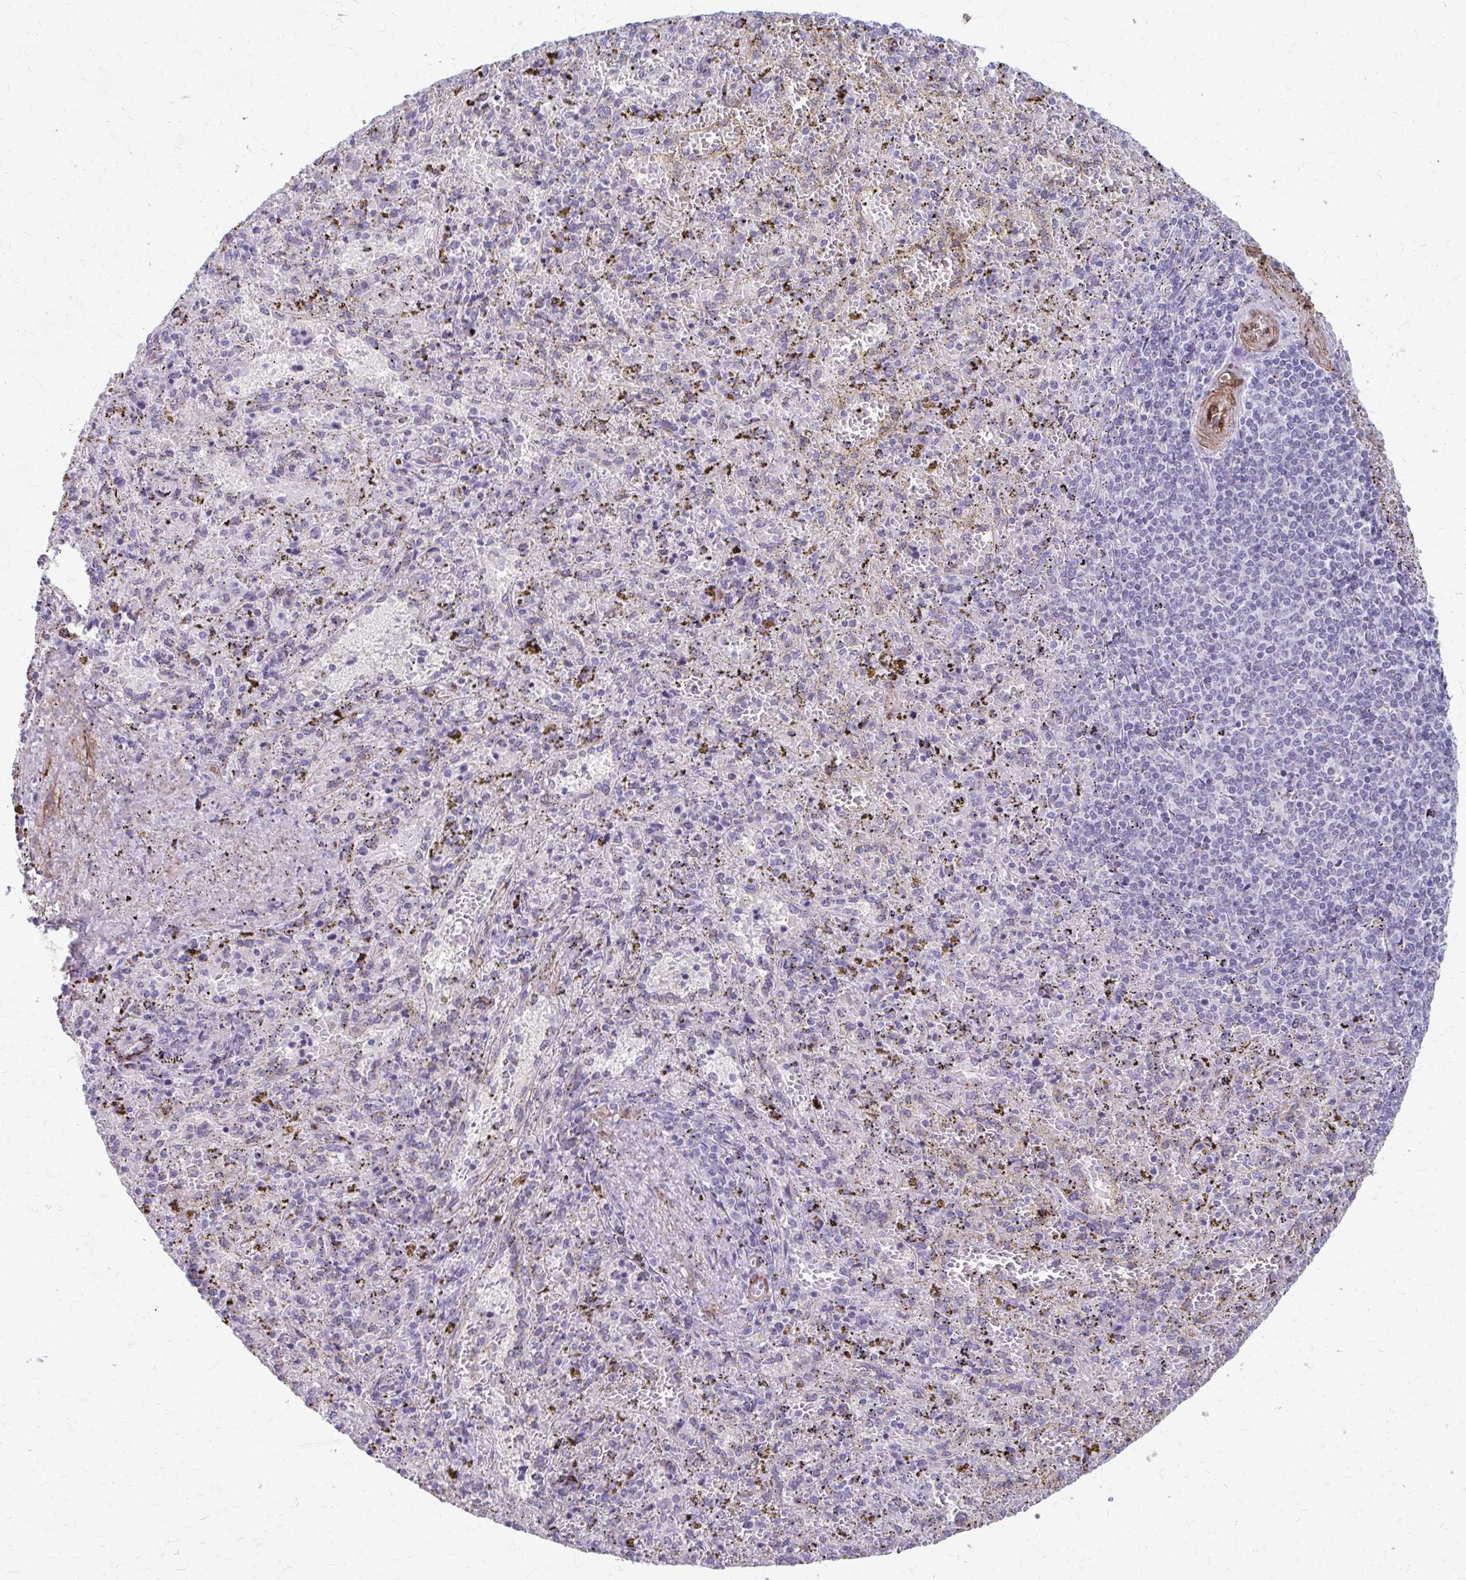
{"staining": {"intensity": "negative", "quantity": "none", "location": "none"}, "tissue": "spleen", "cell_type": "Cells in red pulp", "image_type": "normal", "snomed": [{"axis": "morphology", "description": "Normal tissue, NOS"}, {"axis": "topography", "description": "Spleen"}], "caption": "Cells in red pulp show no significant positivity in unremarkable spleen.", "gene": "ADIPOQ", "patient": {"sex": "female", "age": 50}}